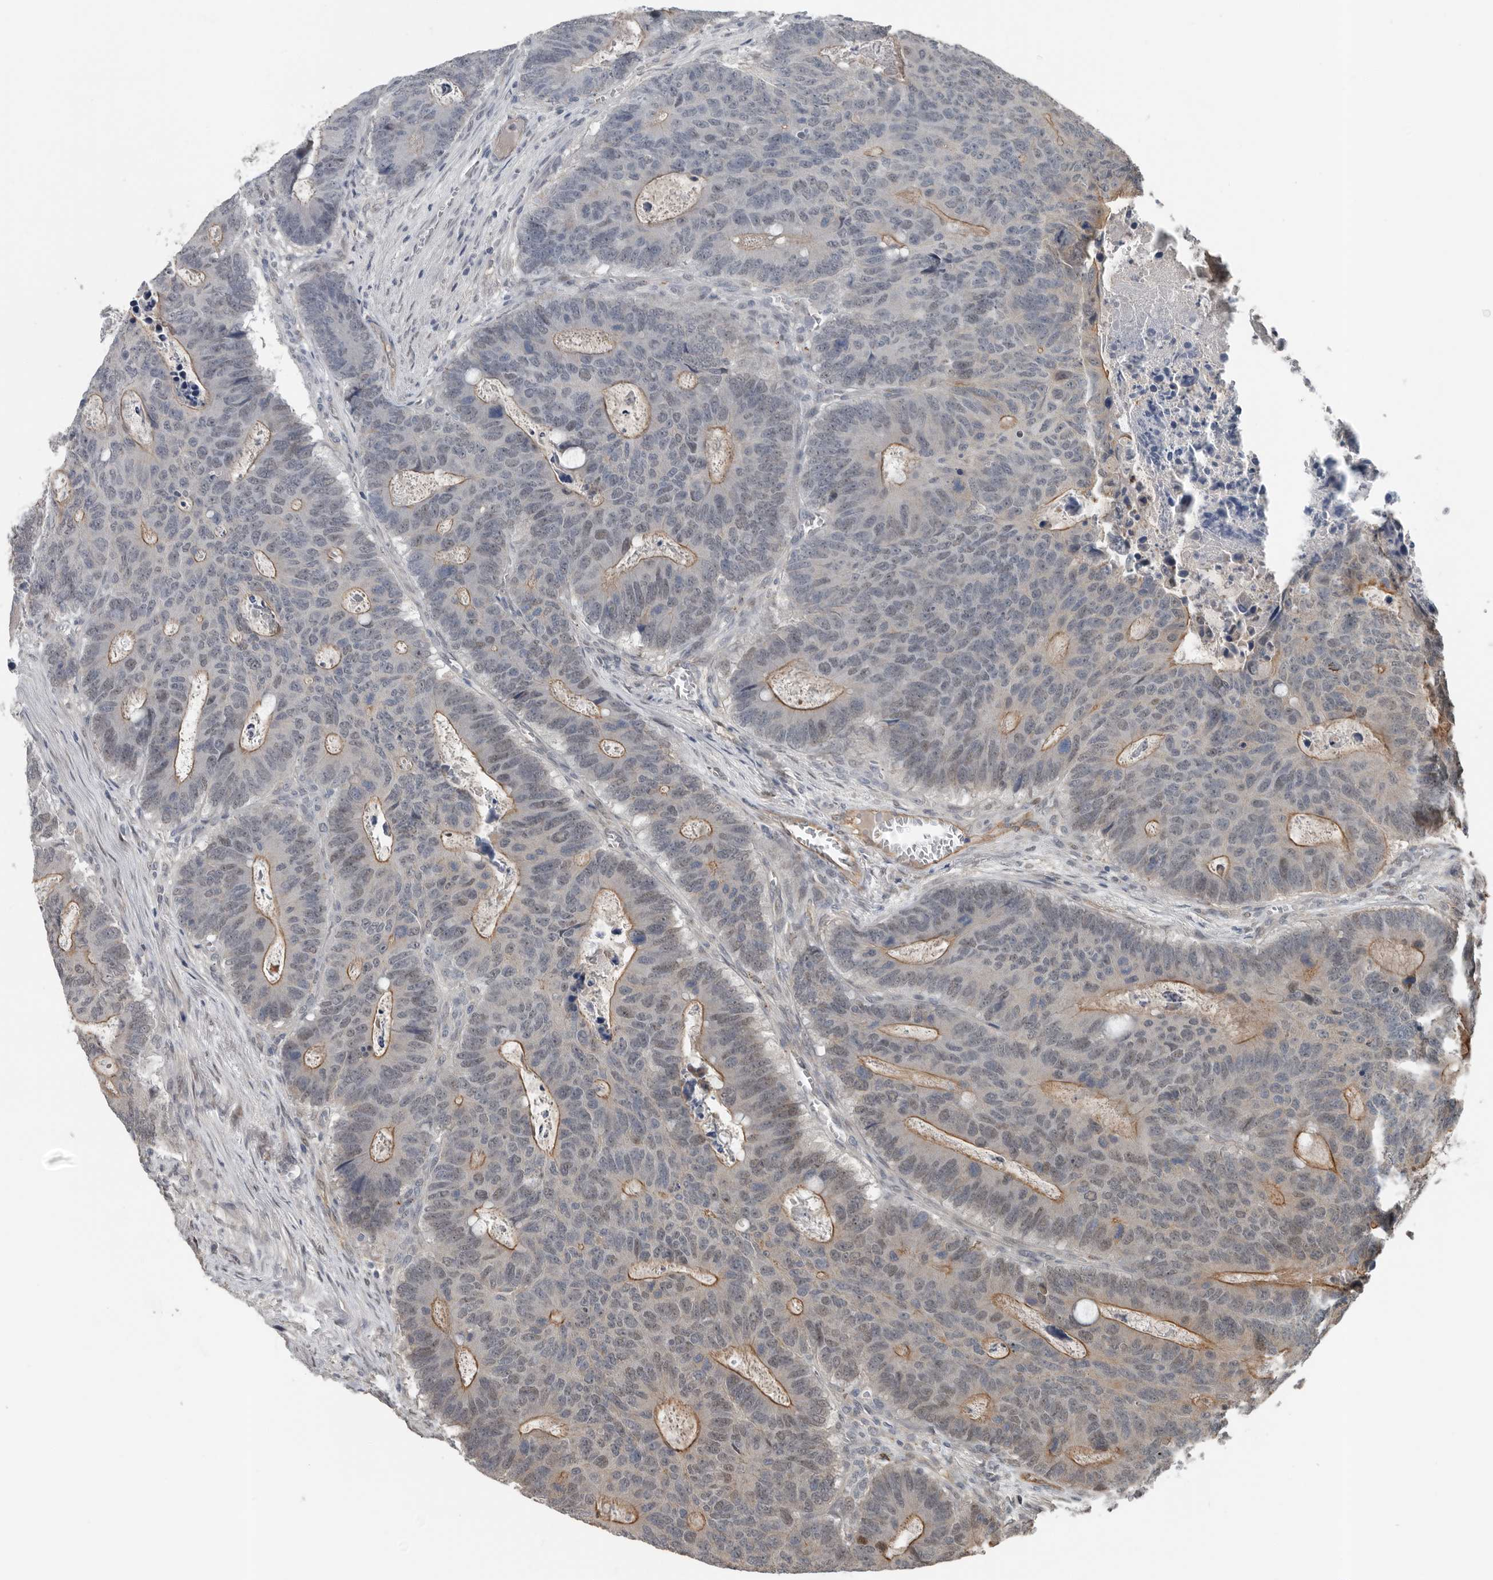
{"staining": {"intensity": "moderate", "quantity": "<25%", "location": "cytoplasmic/membranous"}, "tissue": "colorectal cancer", "cell_type": "Tumor cells", "image_type": "cancer", "snomed": [{"axis": "morphology", "description": "Adenocarcinoma, NOS"}, {"axis": "topography", "description": "Colon"}], "caption": "This histopathology image shows colorectal cancer (adenocarcinoma) stained with IHC to label a protein in brown. The cytoplasmic/membranous of tumor cells show moderate positivity for the protein. Nuclei are counter-stained blue.", "gene": "YOD1", "patient": {"sex": "male", "age": 87}}